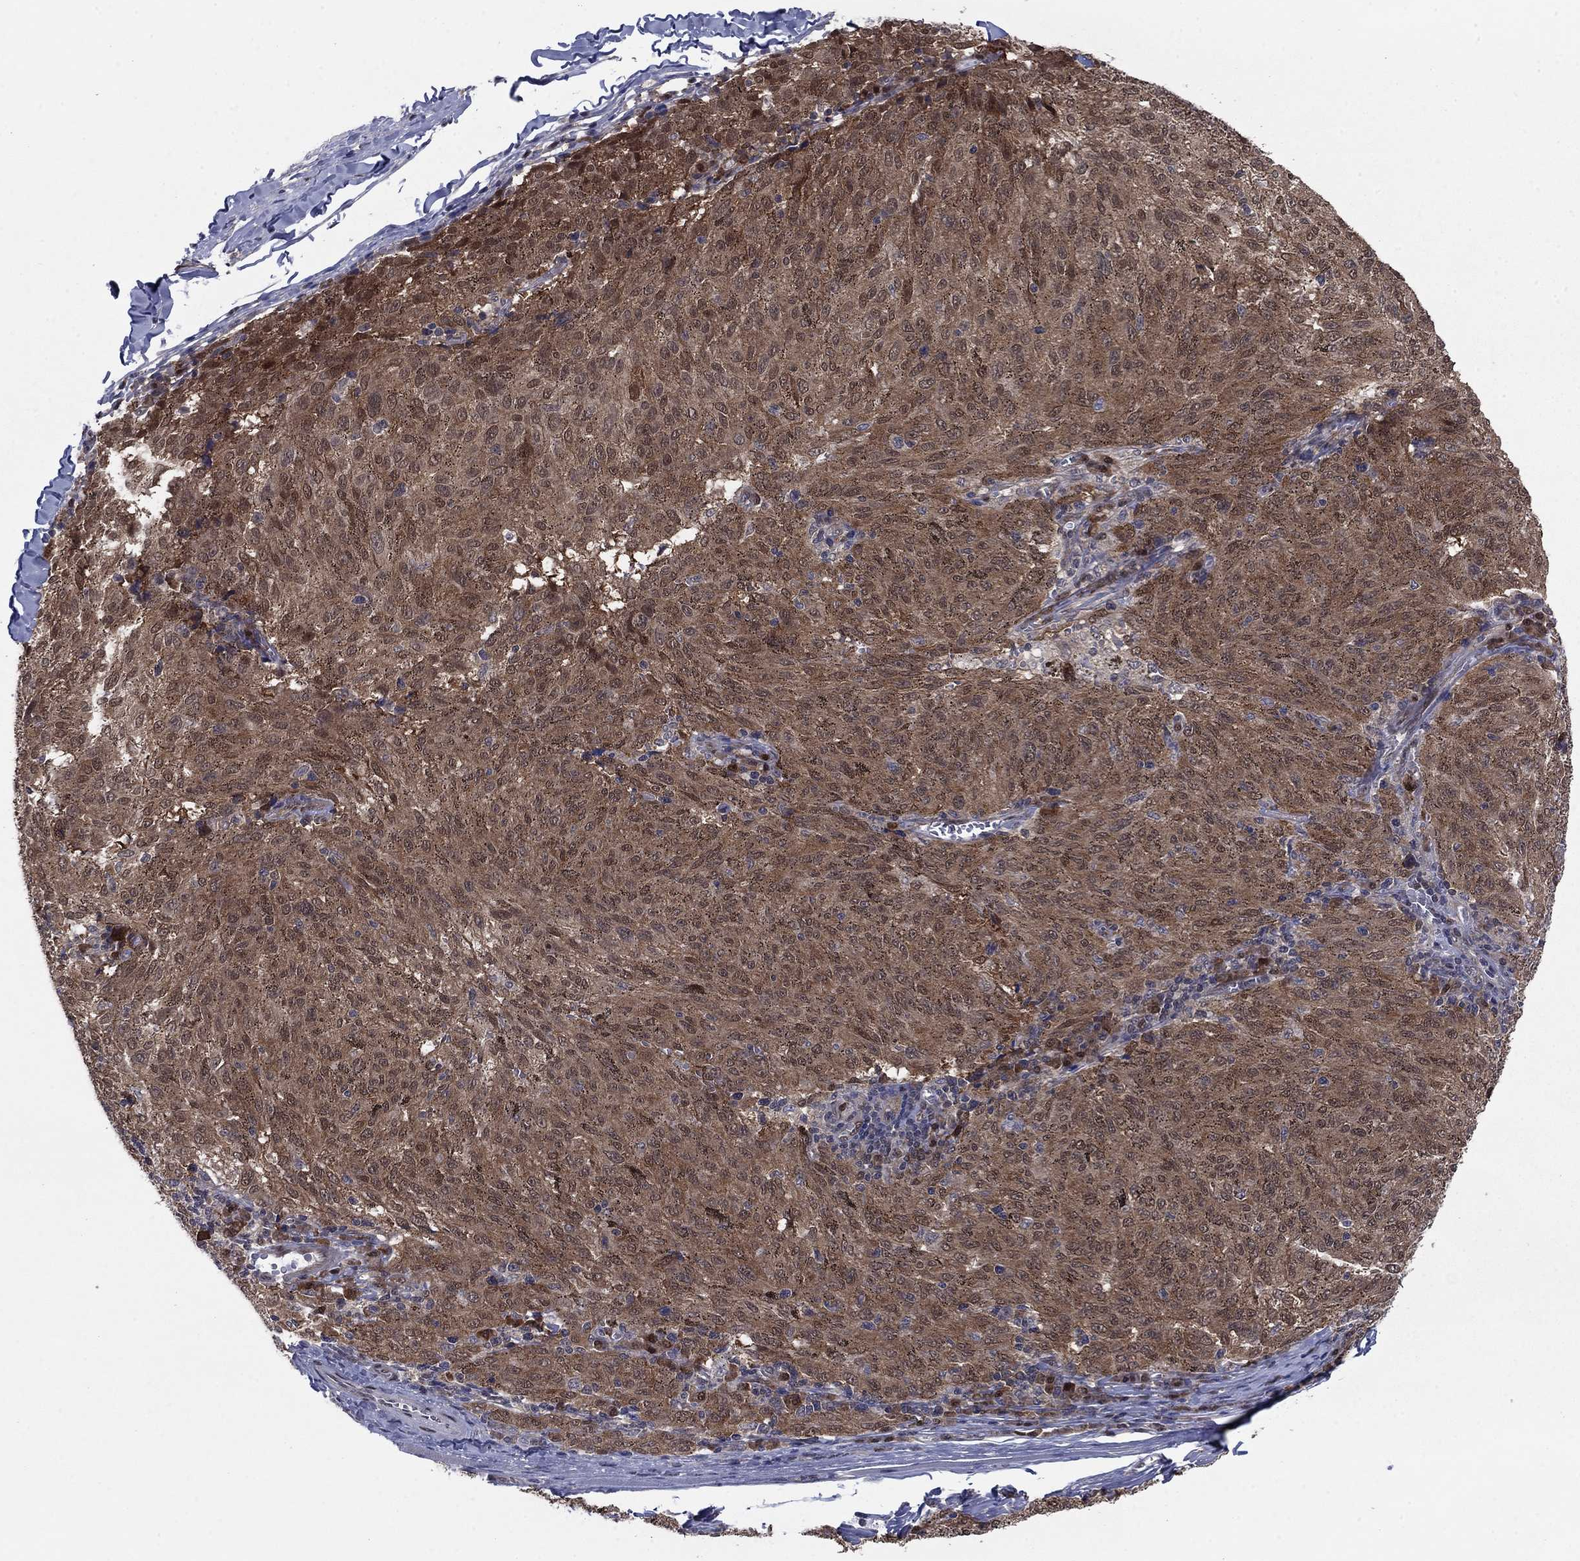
{"staining": {"intensity": "strong", "quantity": ">75%", "location": "cytoplasmic/membranous"}, "tissue": "melanoma", "cell_type": "Tumor cells", "image_type": "cancer", "snomed": [{"axis": "morphology", "description": "Malignant melanoma, NOS"}, {"axis": "topography", "description": "Skin"}], "caption": "High-power microscopy captured an IHC photomicrograph of malignant melanoma, revealing strong cytoplasmic/membranous staining in approximately >75% of tumor cells.", "gene": "FKBP4", "patient": {"sex": "female", "age": 72}}